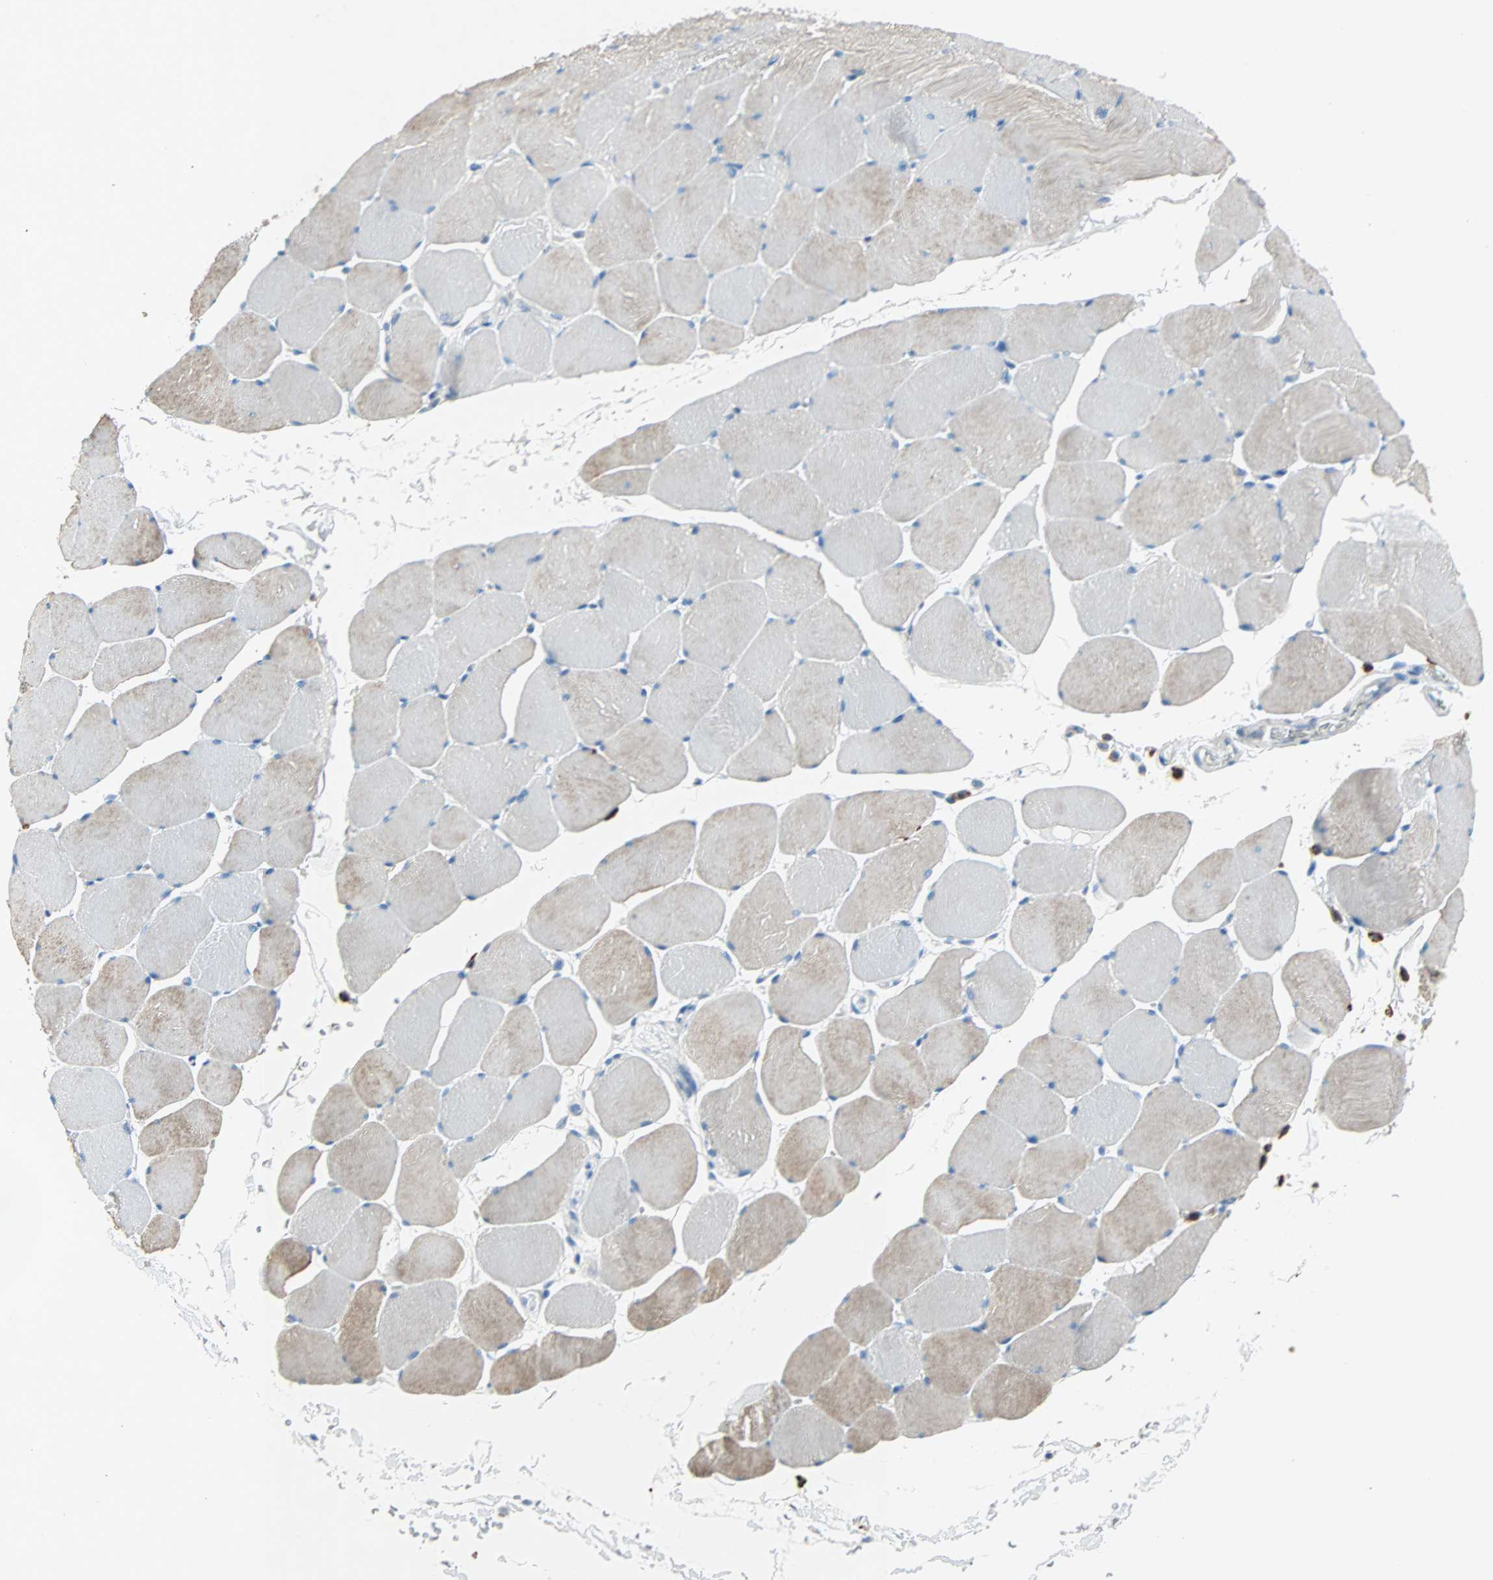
{"staining": {"intensity": "weak", "quantity": "<25%", "location": "cytoplasmic/membranous"}, "tissue": "skeletal muscle", "cell_type": "Myocytes", "image_type": "normal", "snomed": [{"axis": "morphology", "description": "Normal tissue, NOS"}, {"axis": "topography", "description": "Skeletal muscle"}], "caption": "An immunohistochemistry micrograph of unremarkable skeletal muscle is shown. There is no staining in myocytes of skeletal muscle.", "gene": "CLEC4A", "patient": {"sex": "male", "age": 62}}